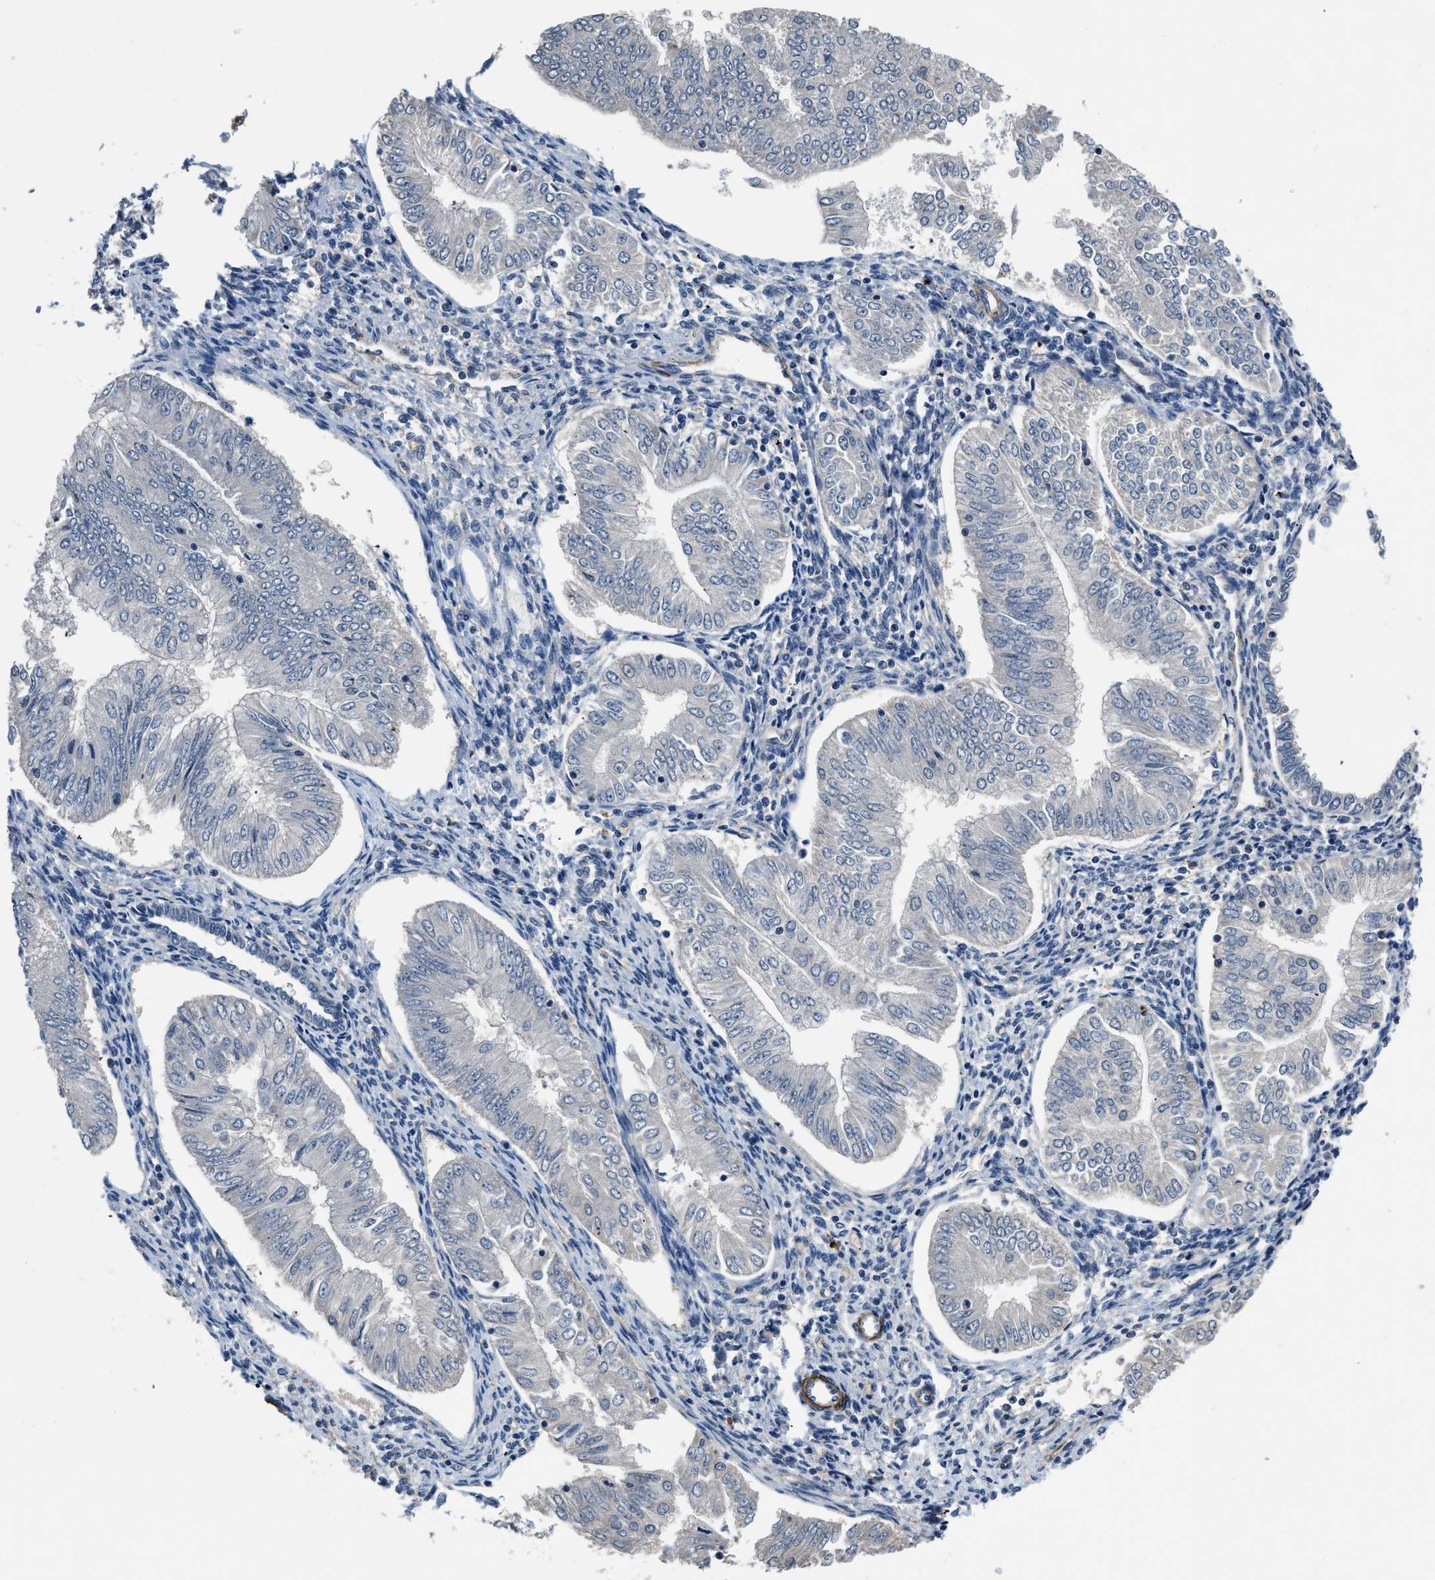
{"staining": {"intensity": "negative", "quantity": "none", "location": "none"}, "tissue": "endometrial cancer", "cell_type": "Tumor cells", "image_type": "cancer", "snomed": [{"axis": "morphology", "description": "Adenocarcinoma, NOS"}, {"axis": "topography", "description": "Endometrium"}], "caption": "An image of adenocarcinoma (endometrial) stained for a protein reveals no brown staining in tumor cells.", "gene": "LANCL2", "patient": {"sex": "female", "age": 53}}